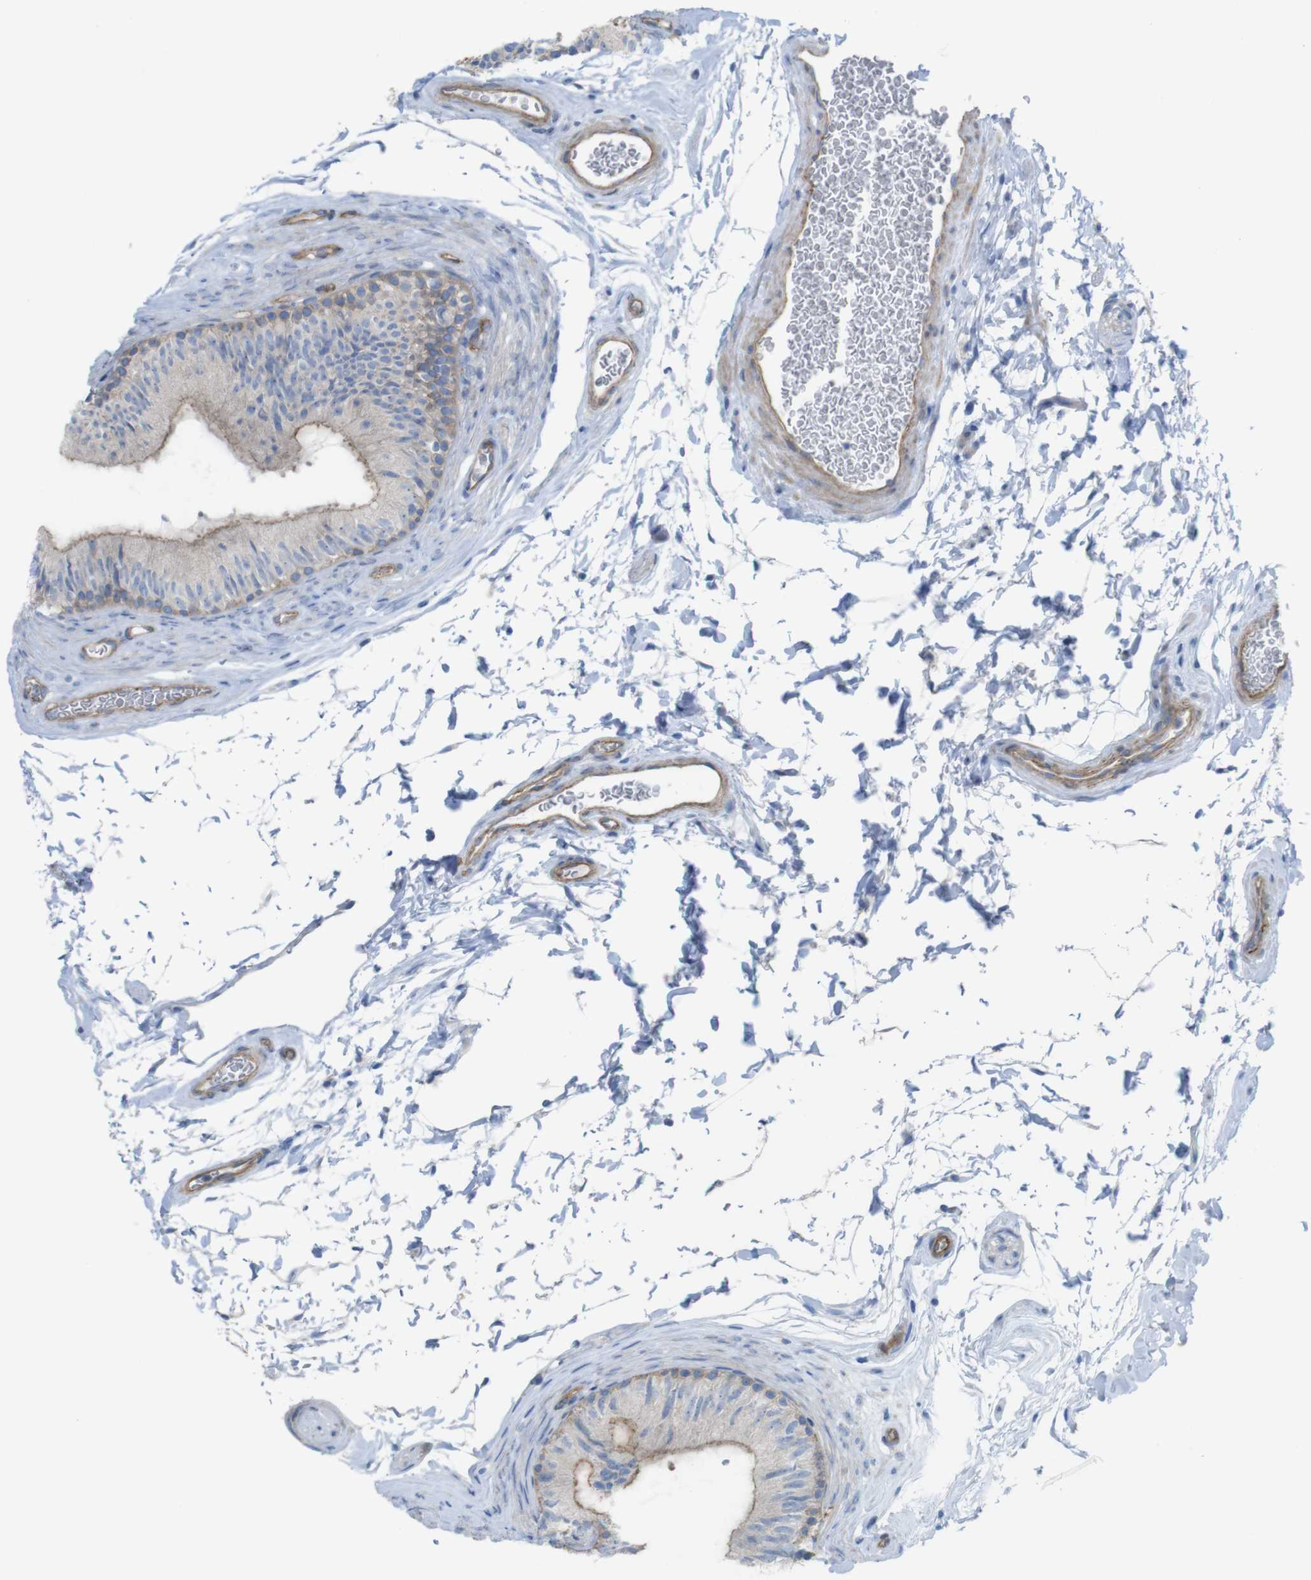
{"staining": {"intensity": "moderate", "quantity": "<25%", "location": "cytoplasmic/membranous"}, "tissue": "epididymis", "cell_type": "Glandular cells", "image_type": "normal", "snomed": [{"axis": "morphology", "description": "Normal tissue, NOS"}, {"axis": "topography", "description": "Epididymis"}], "caption": "Immunohistochemical staining of benign human epididymis demonstrates low levels of moderate cytoplasmic/membranous staining in approximately <25% of glandular cells.", "gene": "PREX2", "patient": {"sex": "male", "age": 36}}